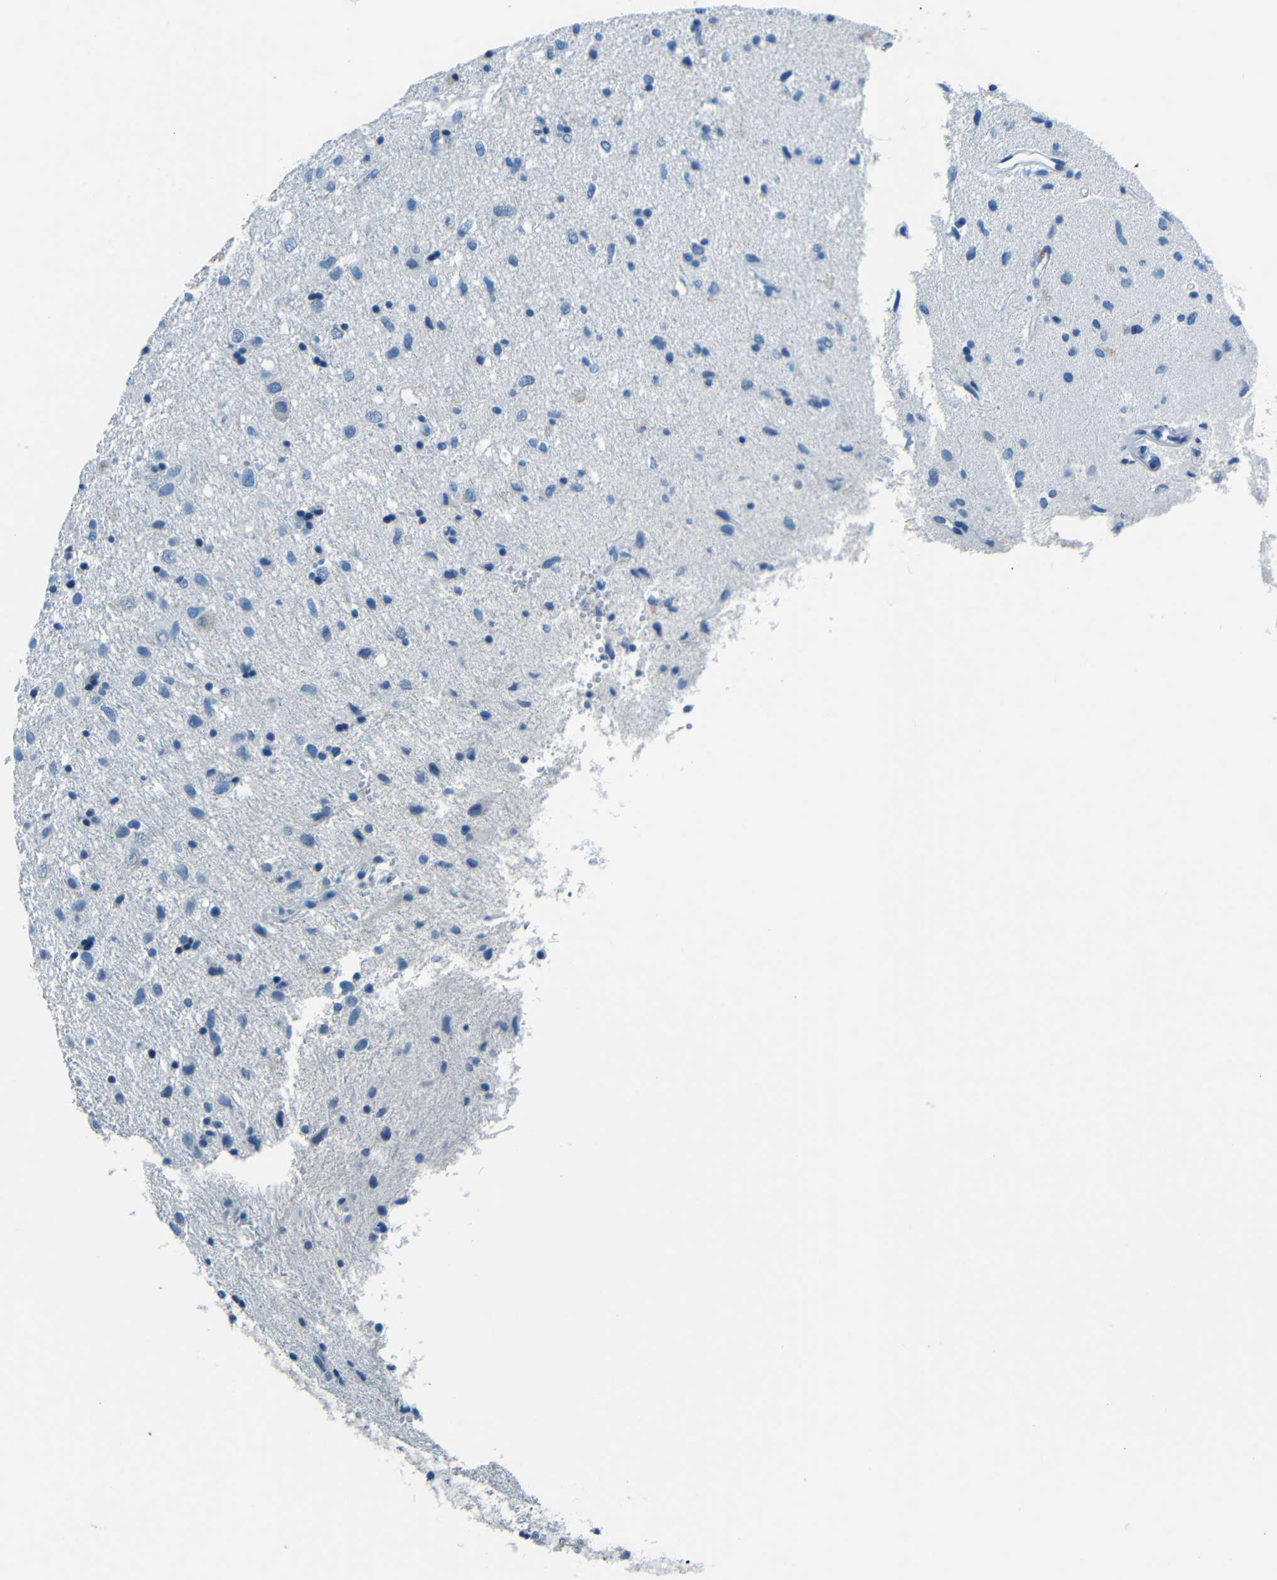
{"staining": {"intensity": "negative", "quantity": "none", "location": "none"}, "tissue": "glioma", "cell_type": "Tumor cells", "image_type": "cancer", "snomed": [{"axis": "morphology", "description": "Glioma, malignant, Low grade"}, {"axis": "topography", "description": "Brain"}], "caption": "Tumor cells show no significant protein positivity in glioma. (DAB immunohistochemistry (IHC) with hematoxylin counter stain).", "gene": "FBN2", "patient": {"sex": "male", "age": 77}}